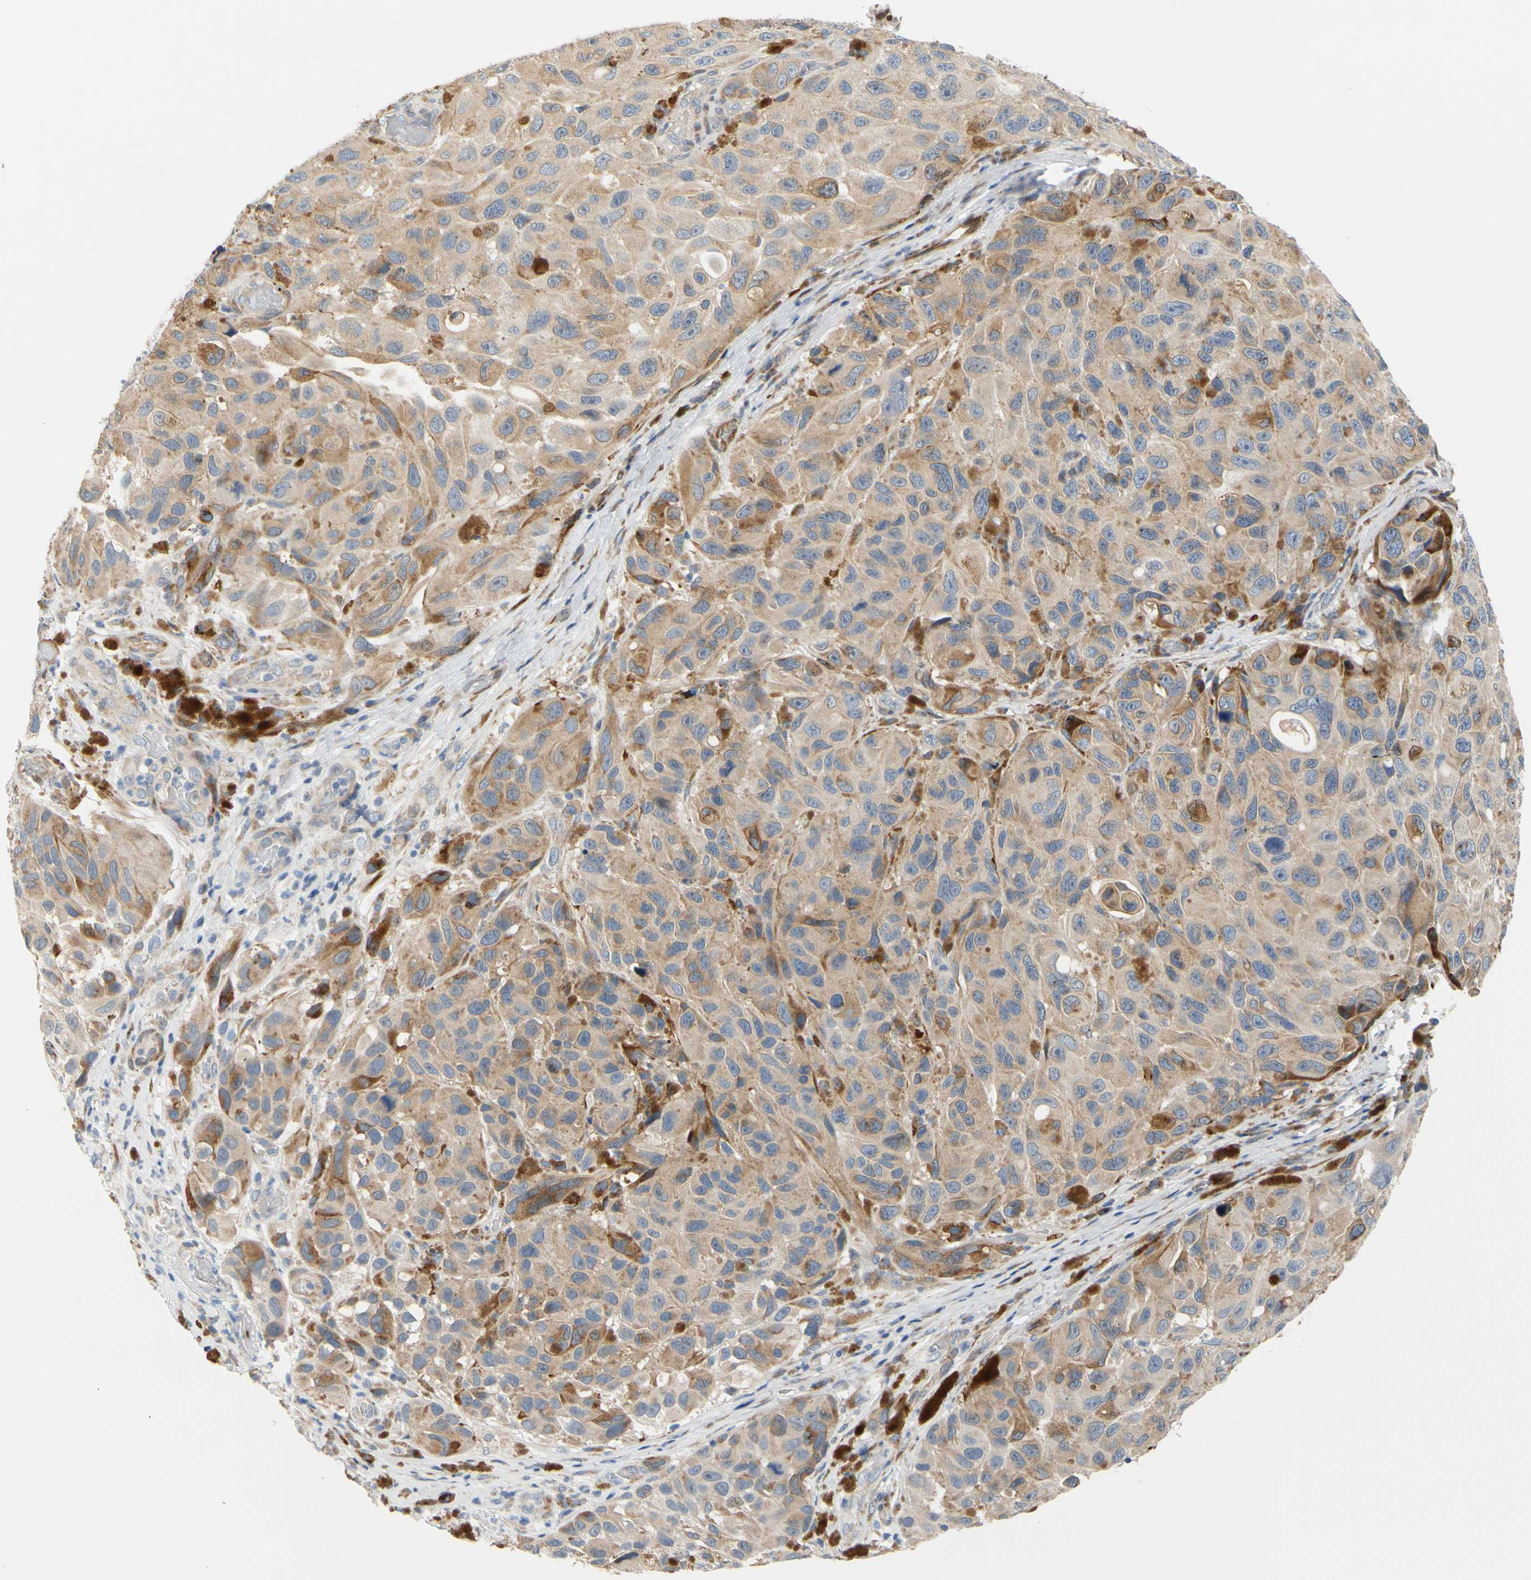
{"staining": {"intensity": "moderate", "quantity": ">75%", "location": "cytoplasmic/membranous"}, "tissue": "melanoma", "cell_type": "Tumor cells", "image_type": "cancer", "snomed": [{"axis": "morphology", "description": "Malignant melanoma, NOS"}, {"axis": "topography", "description": "Skin"}], "caption": "This is a micrograph of immunohistochemistry (IHC) staining of malignant melanoma, which shows moderate positivity in the cytoplasmic/membranous of tumor cells.", "gene": "ZNF236", "patient": {"sex": "female", "age": 73}}